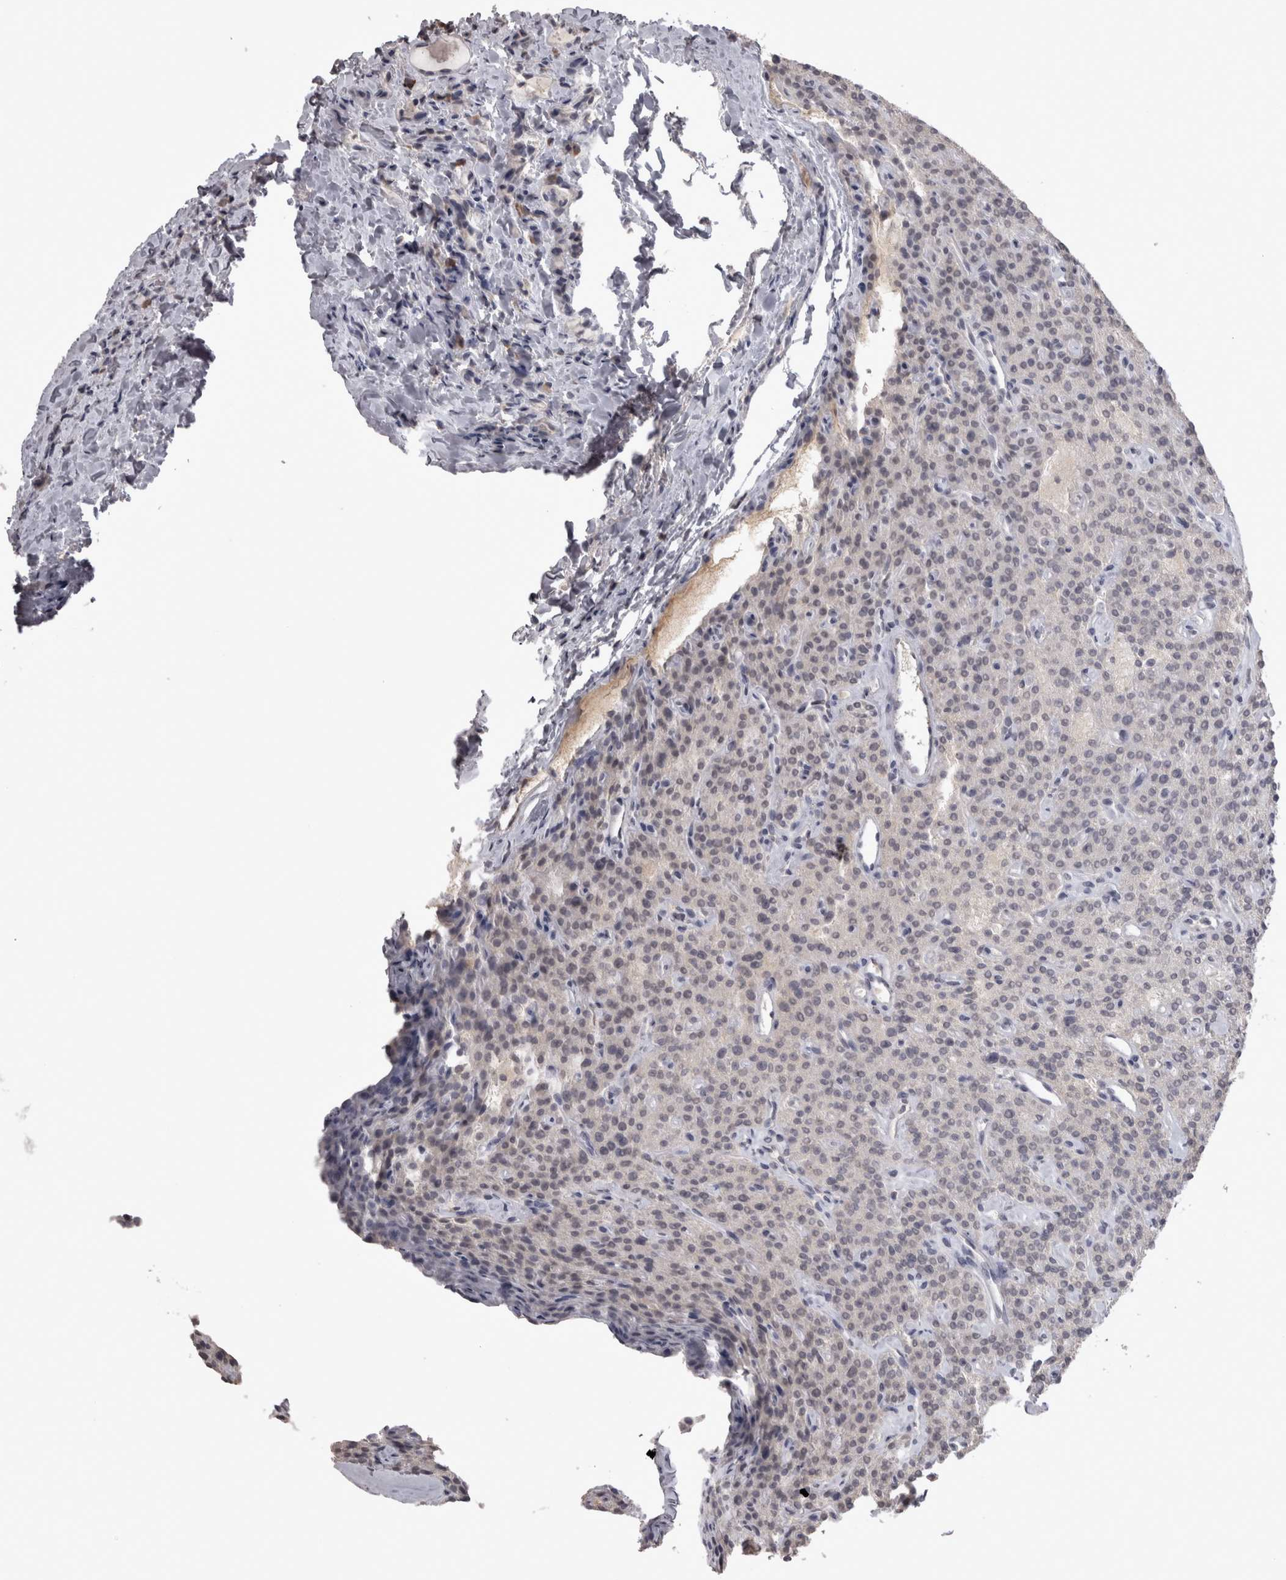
{"staining": {"intensity": "negative", "quantity": "none", "location": "none"}, "tissue": "parathyroid gland", "cell_type": "Glandular cells", "image_type": "normal", "snomed": [{"axis": "morphology", "description": "Normal tissue, NOS"}, {"axis": "topography", "description": "Parathyroid gland"}], "caption": "High magnification brightfield microscopy of unremarkable parathyroid gland stained with DAB (brown) and counterstained with hematoxylin (blue): glandular cells show no significant positivity. (DAB immunohistochemistry (IHC), high magnification).", "gene": "LAX1", "patient": {"sex": "male", "age": 46}}